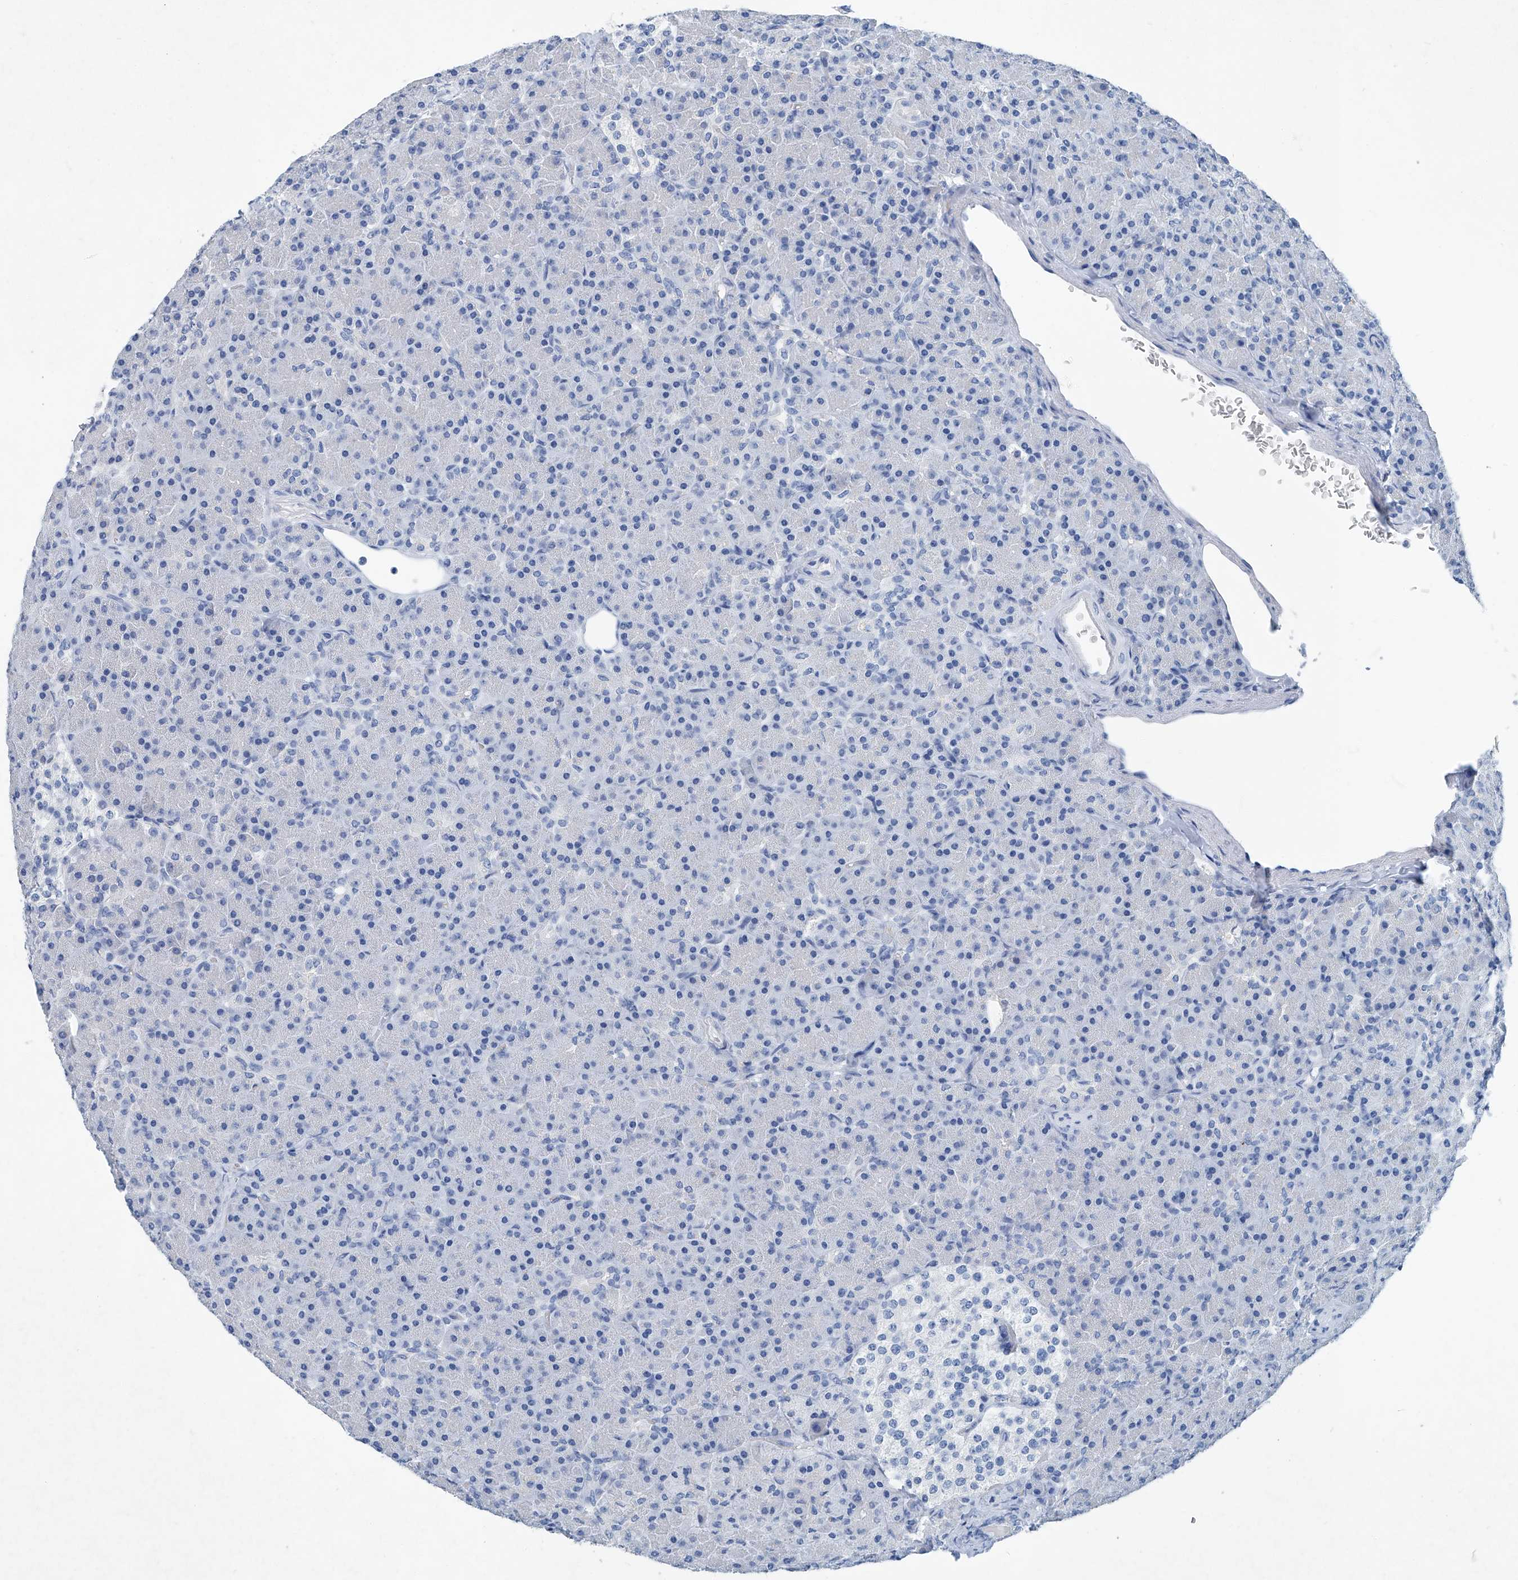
{"staining": {"intensity": "negative", "quantity": "none", "location": "none"}, "tissue": "pancreas", "cell_type": "Exocrine glandular cells", "image_type": "normal", "snomed": [{"axis": "morphology", "description": "Normal tissue, NOS"}, {"axis": "topography", "description": "Pancreas"}], "caption": "IHC micrograph of normal human pancreas stained for a protein (brown), which shows no expression in exocrine glandular cells.", "gene": "CYP2A7", "patient": {"sex": "female", "age": 43}}